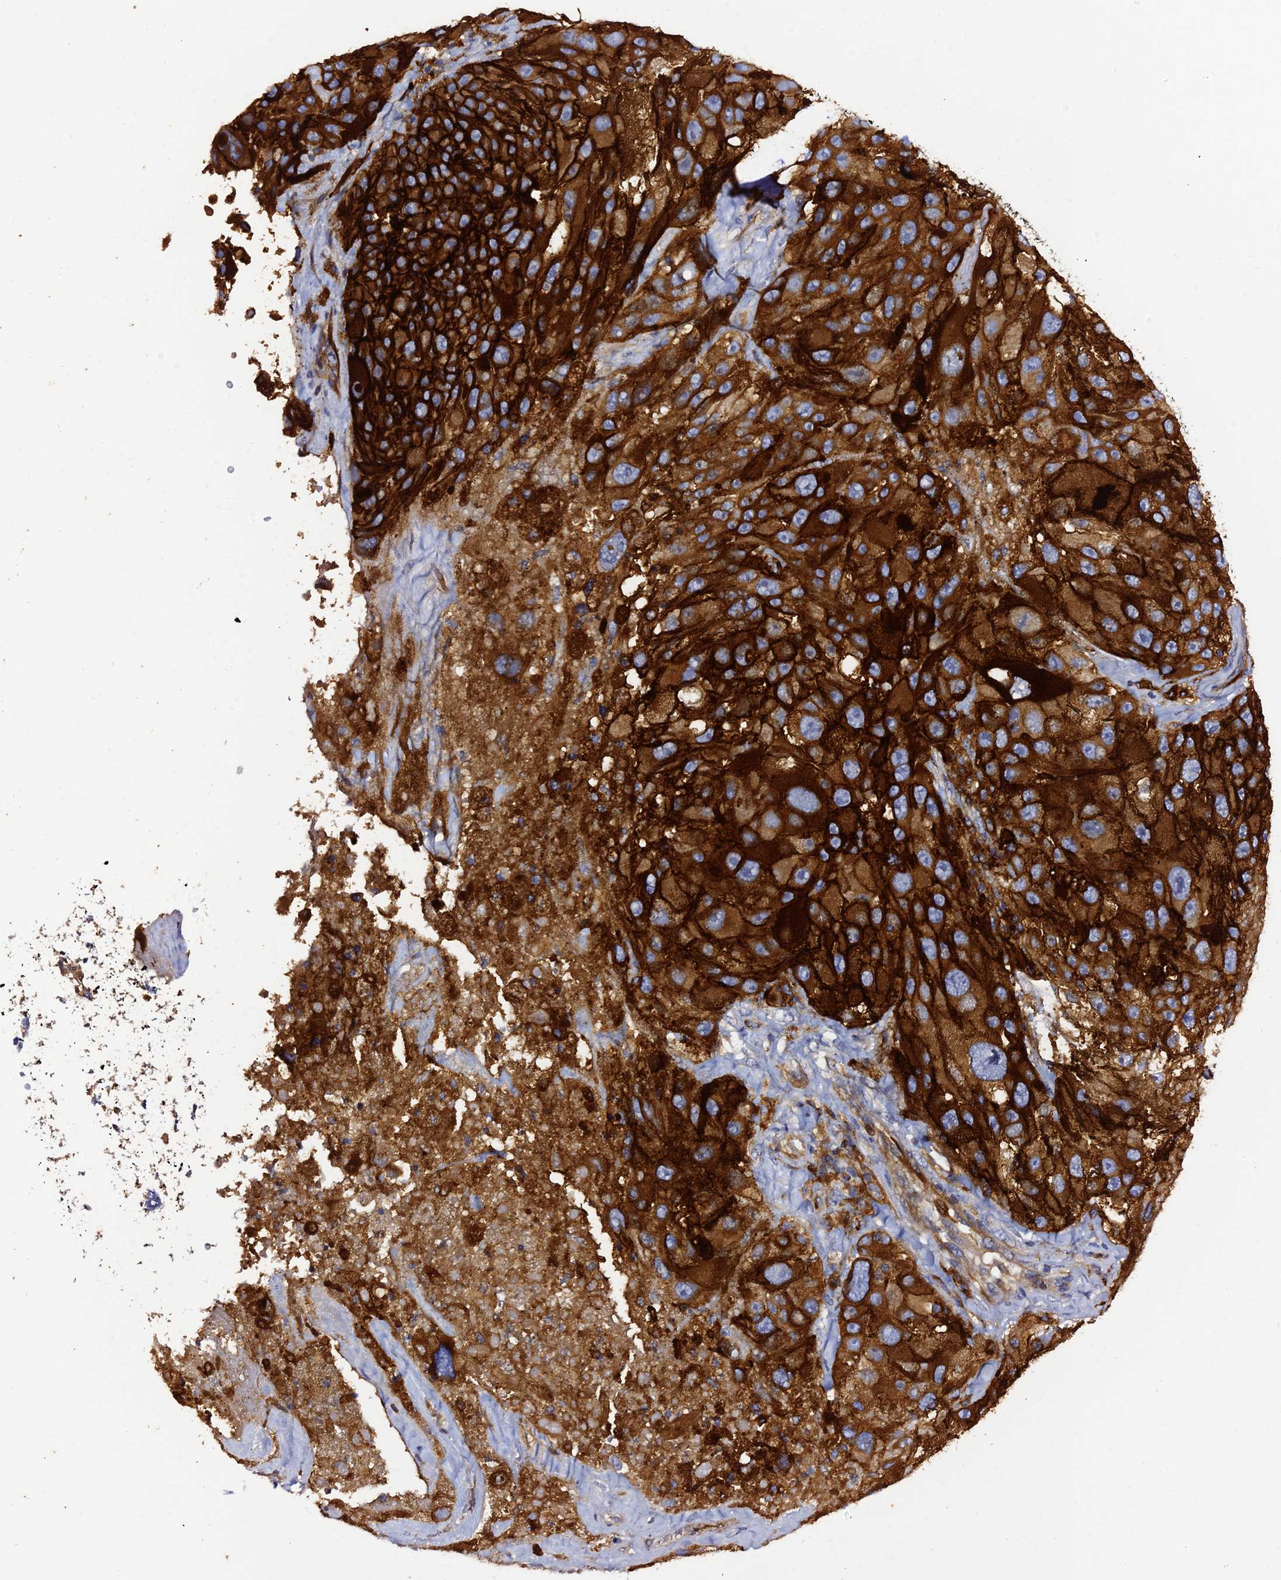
{"staining": {"intensity": "strong", "quantity": ">75%", "location": "cytoplasmic/membranous"}, "tissue": "melanoma", "cell_type": "Tumor cells", "image_type": "cancer", "snomed": [{"axis": "morphology", "description": "Malignant melanoma, Metastatic site"}, {"axis": "topography", "description": "Lymph node"}], "caption": "A brown stain shows strong cytoplasmic/membranous staining of a protein in malignant melanoma (metastatic site) tumor cells.", "gene": "TRPV2", "patient": {"sex": "male", "age": 62}}